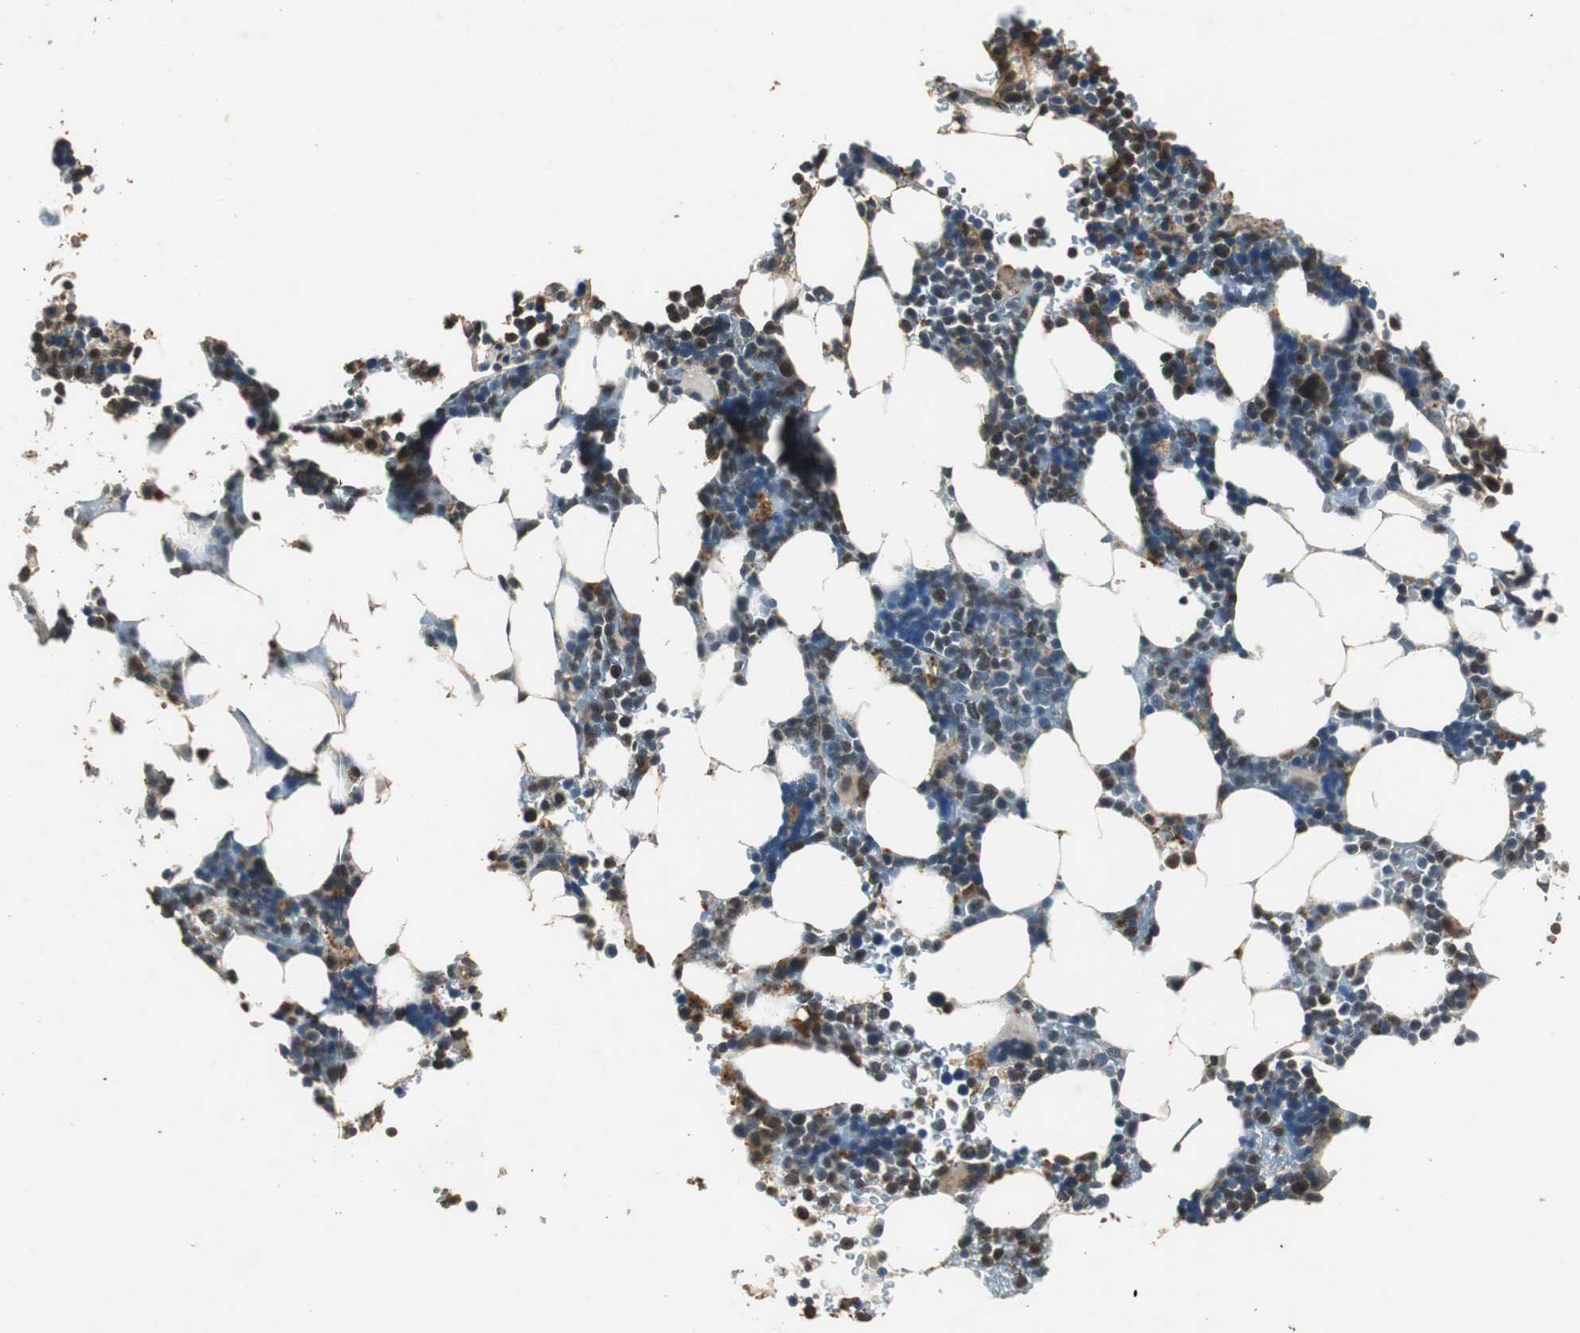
{"staining": {"intensity": "strong", "quantity": "25%-75%", "location": "cytoplasmic/membranous,nuclear"}, "tissue": "bone marrow", "cell_type": "Hematopoietic cells", "image_type": "normal", "snomed": [{"axis": "morphology", "description": "Normal tissue, NOS"}, {"axis": "topography", "description": "Bone marrow"}], "caption": "Immunohistochemical staining of unremarkable bone marrow exhibits strong cytoplasmic/membranous,nuclear protein positivity in approximately 25%-75% of hematopoietic cells. The protein is stained brown, and the nuclei are stained in blue (DAB IHC with brightfield microscopy, high magnification).", "gene": "TMPRSS4", "patient": {"sex": "female", "age": 73}}